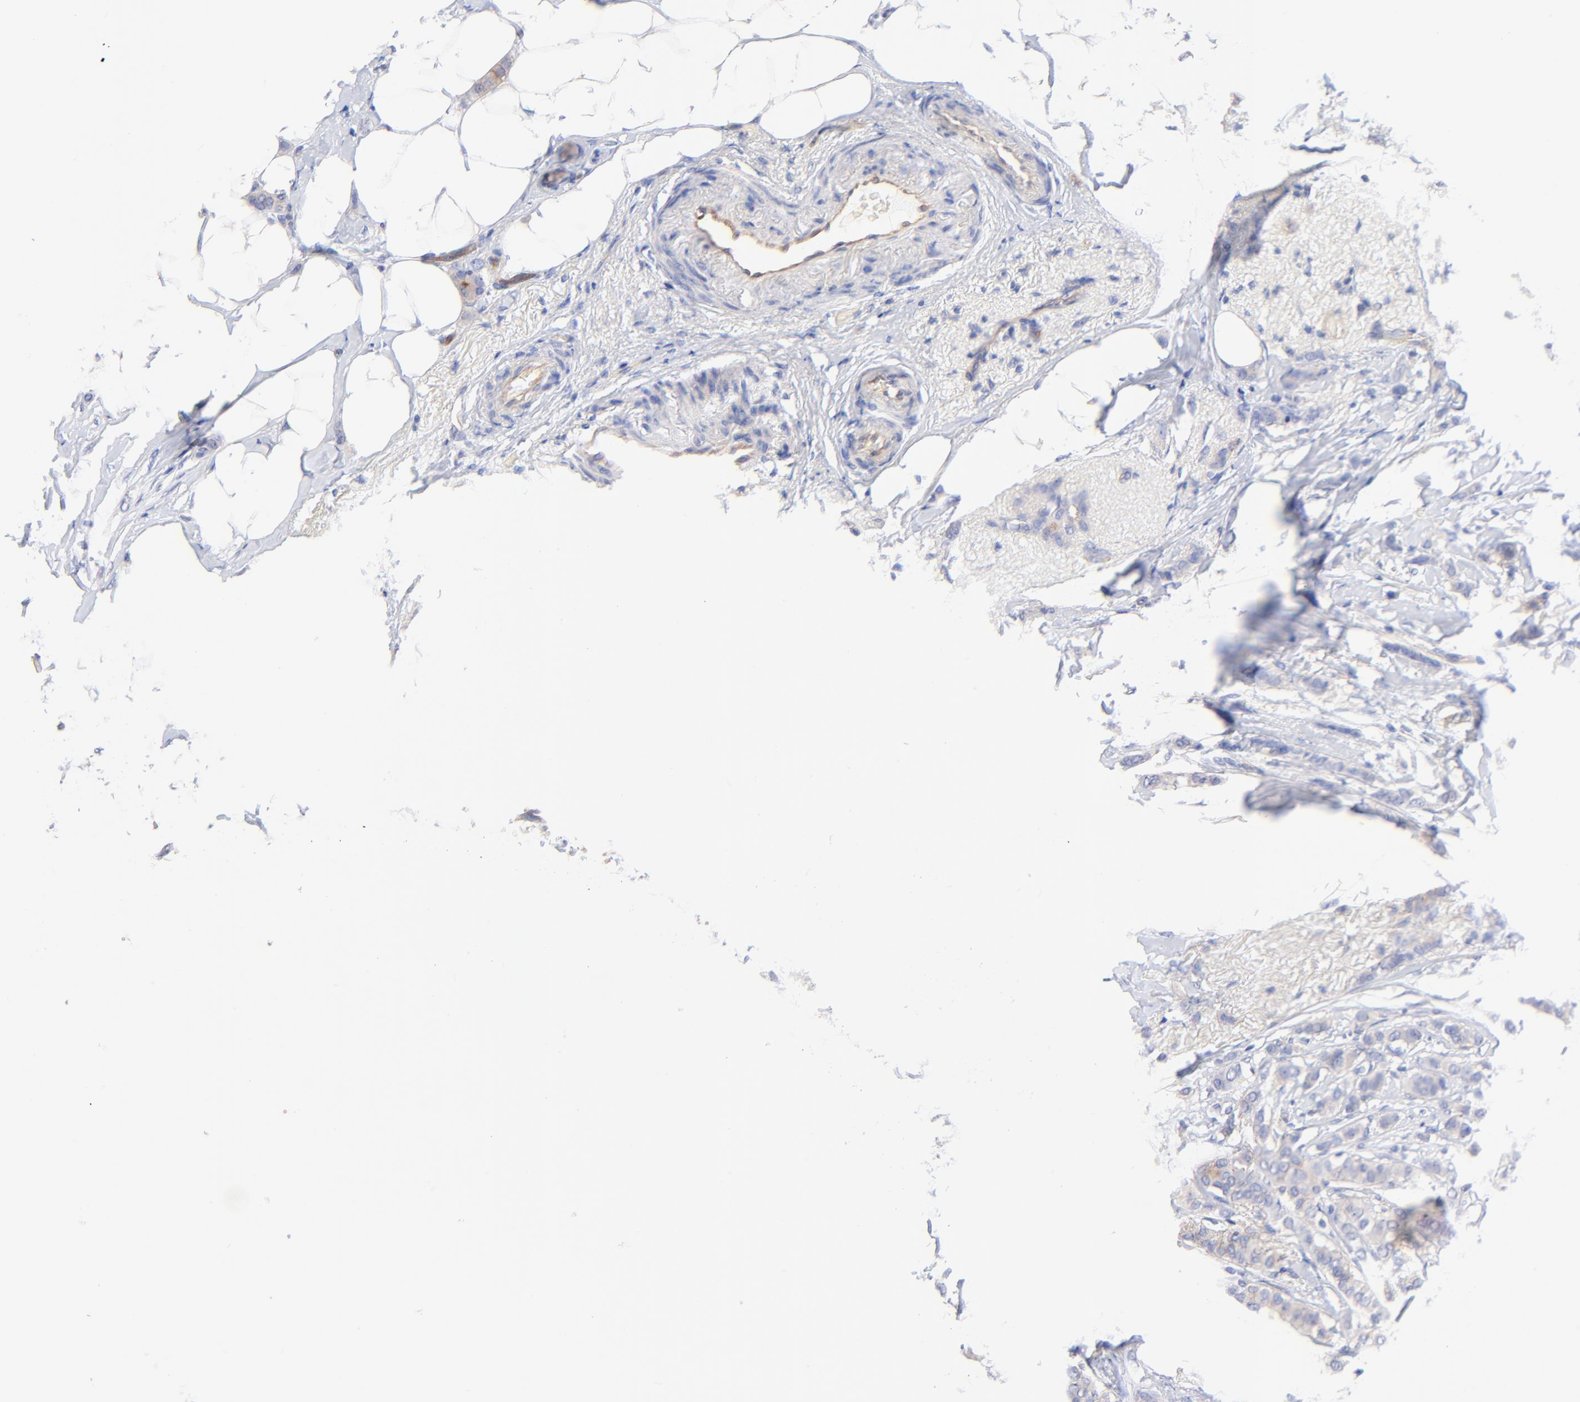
{"staining": {"intensity": "weak", "quantity": "25%-75%", "location": "cytoplasmic/membranous"}, "tissue": "breast cancer", "cell_type": "Tumor cells", "image_type": "cancer", "snomed": [{"axis": "morphology", "description": "Lobular carcinoma"}, {"axis": "topography", "description": "Breast"}], "caption": "Immunohistochemistry of lobular carcinoma (breast) shows low levels of weak cytoplasmic/membranous staining in approximately 25%-75% of tumor cells.", "gene": "SLC44A2", "patient": {"sex": "female", "age": 55}}